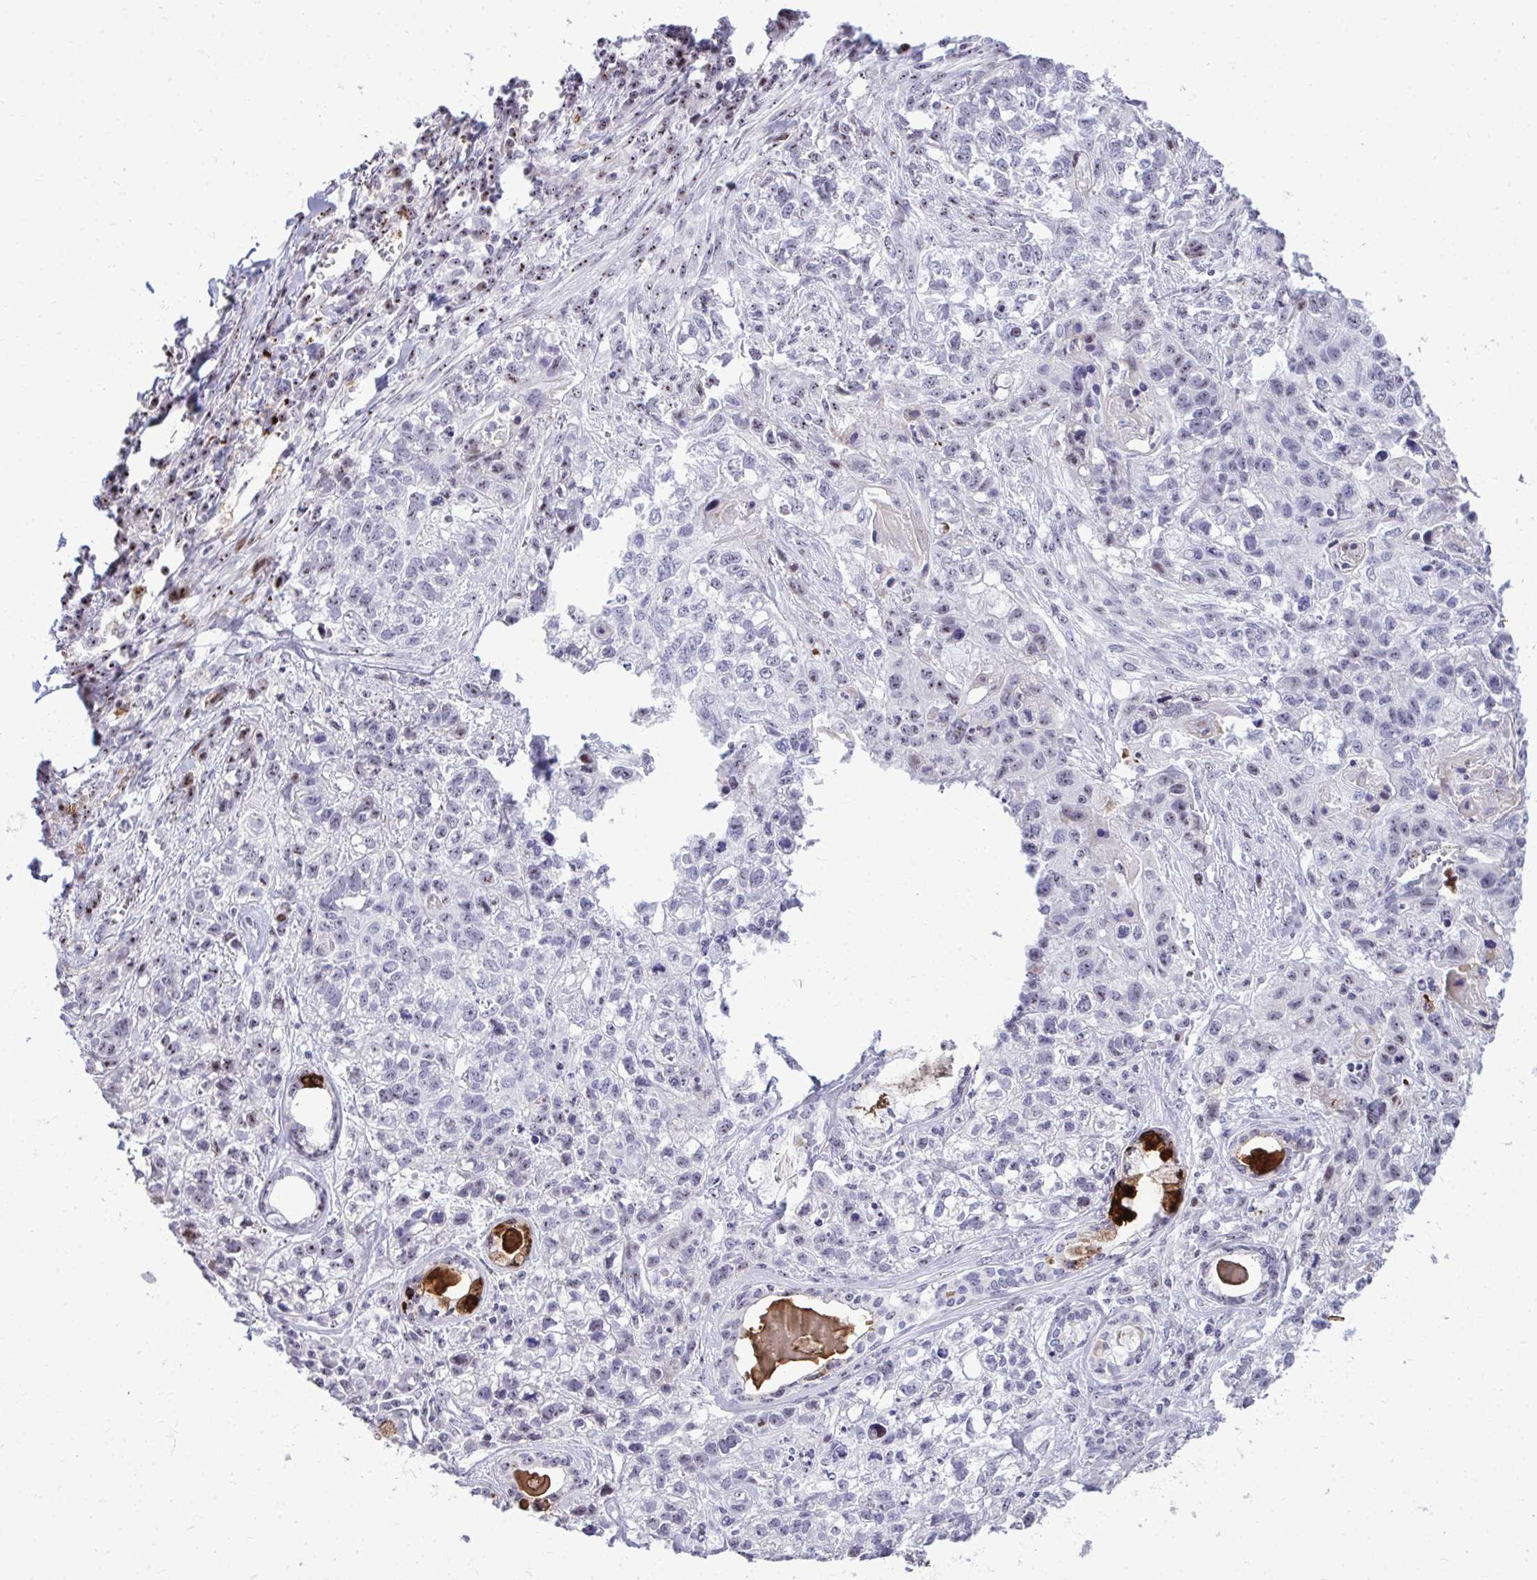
{"staining": {"intensity": "negative", "quantity": "none", "location": "none"}, "tissue": "lung cancer", "cell_type": "Tumor cells", "image_type": "cancer", "snomed": [{"axis": "morphology", "description": "Squamous cell carcinoma, NOS"}, {"axis": "topography", "description": "Lung"}], "caption": "High magnification brightfield microscopy of lung squamous cell carcinoma stained with DAB (brown) and counterstained with hematoxylin (blue): tumor cells show no significant expression.", "gene": "DLX4", "patient": {"sex": "male", "age": 74}}